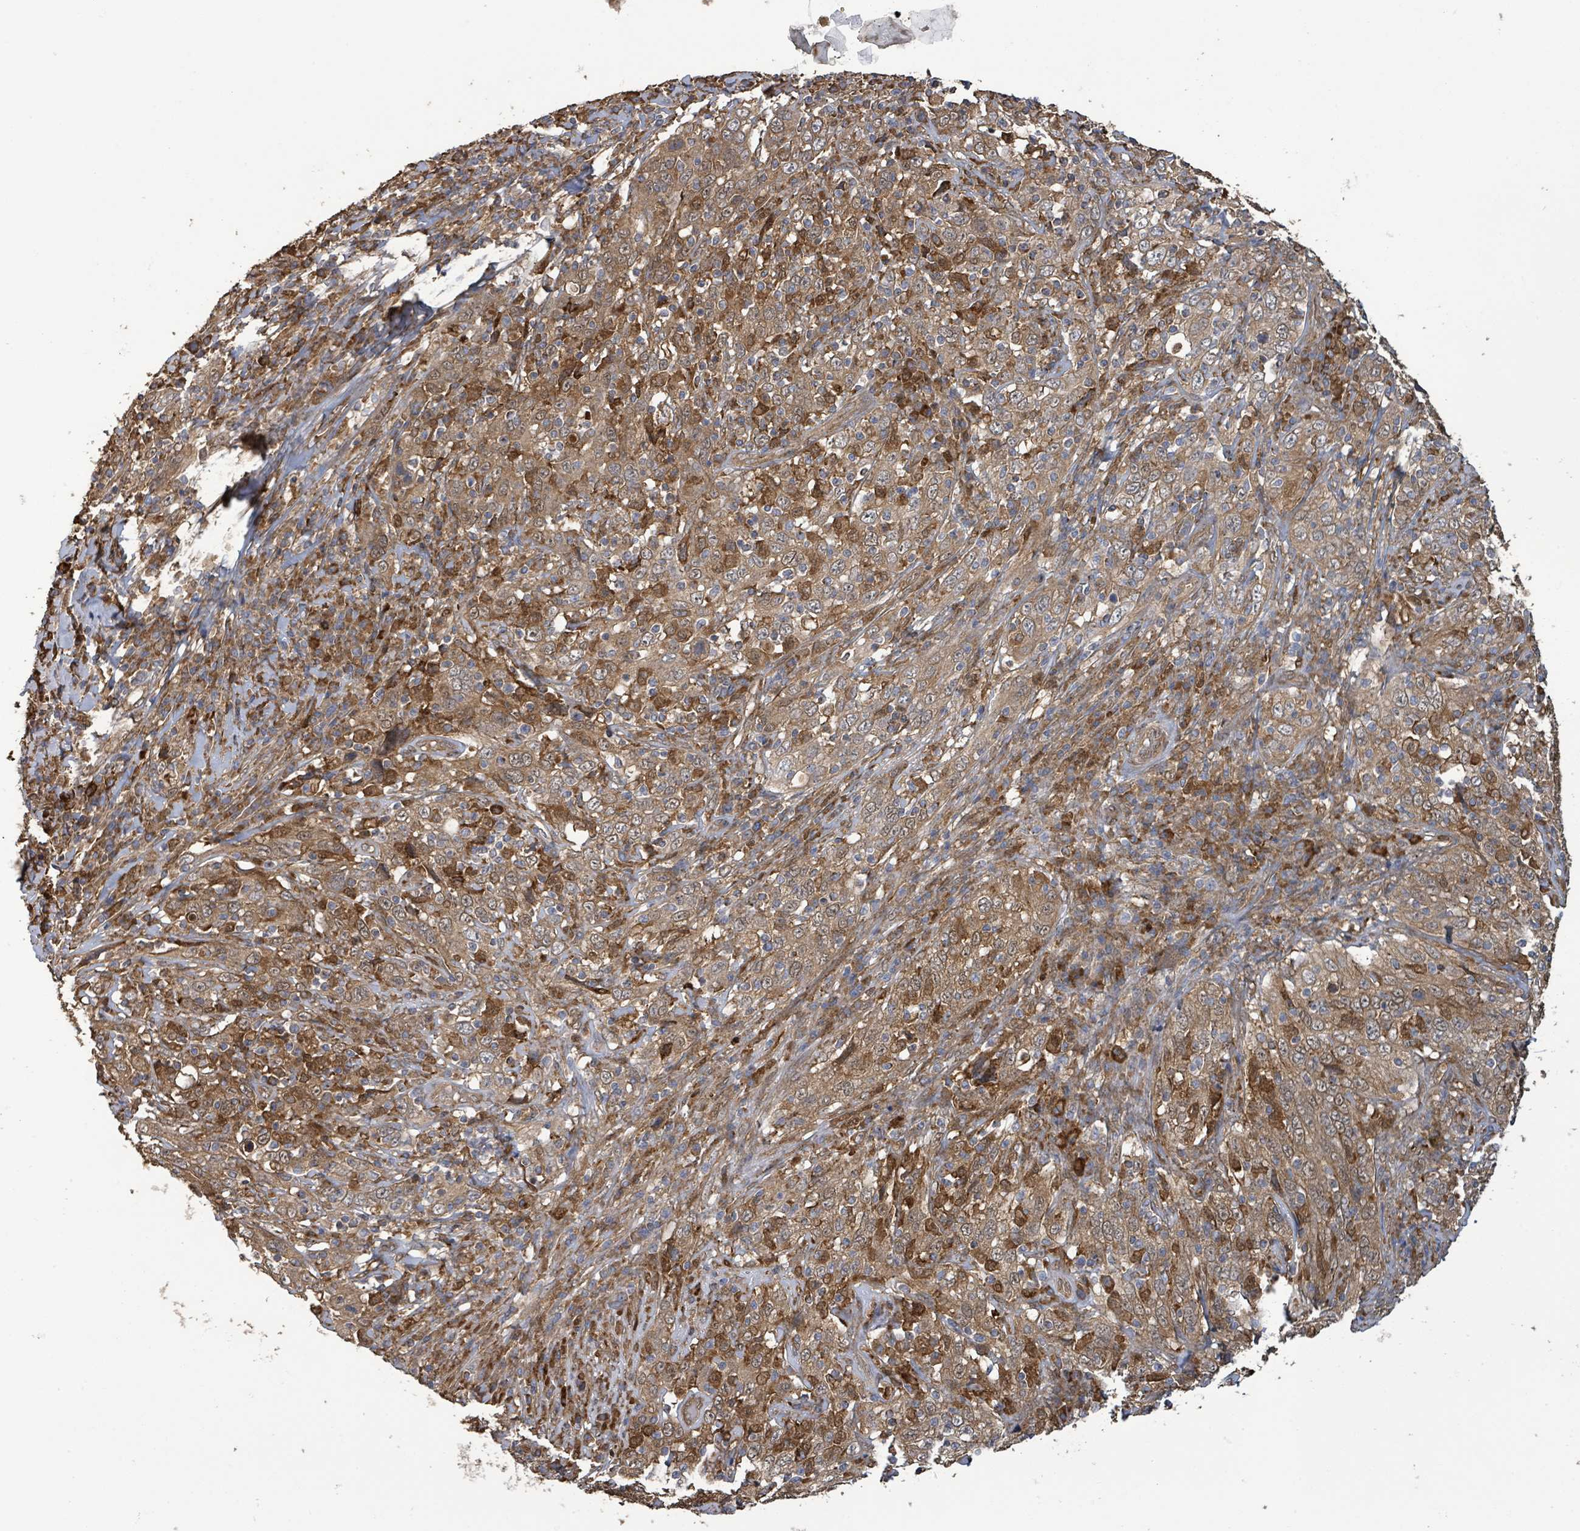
{"staining": {"intensity": "moderate", "quantity": ">75%", "location": "cytoplasmic/membranous"}, "tissue": "cervical cancer", "cell_type": "Tumor cells", "image_type": "cancer", "snomed": [{"axis": "morphology", "description": "Squamous cell carcinoma, NOS"}, {"axis": "topography", "description": "Cervix"}], "caption": "Moderate cytoplasmic/membranous staining is appreciated in about >75% of tumor cells in cervical cancer.", "gene": "ARPIN", "patient": {"sex": "female", "age": 46}}